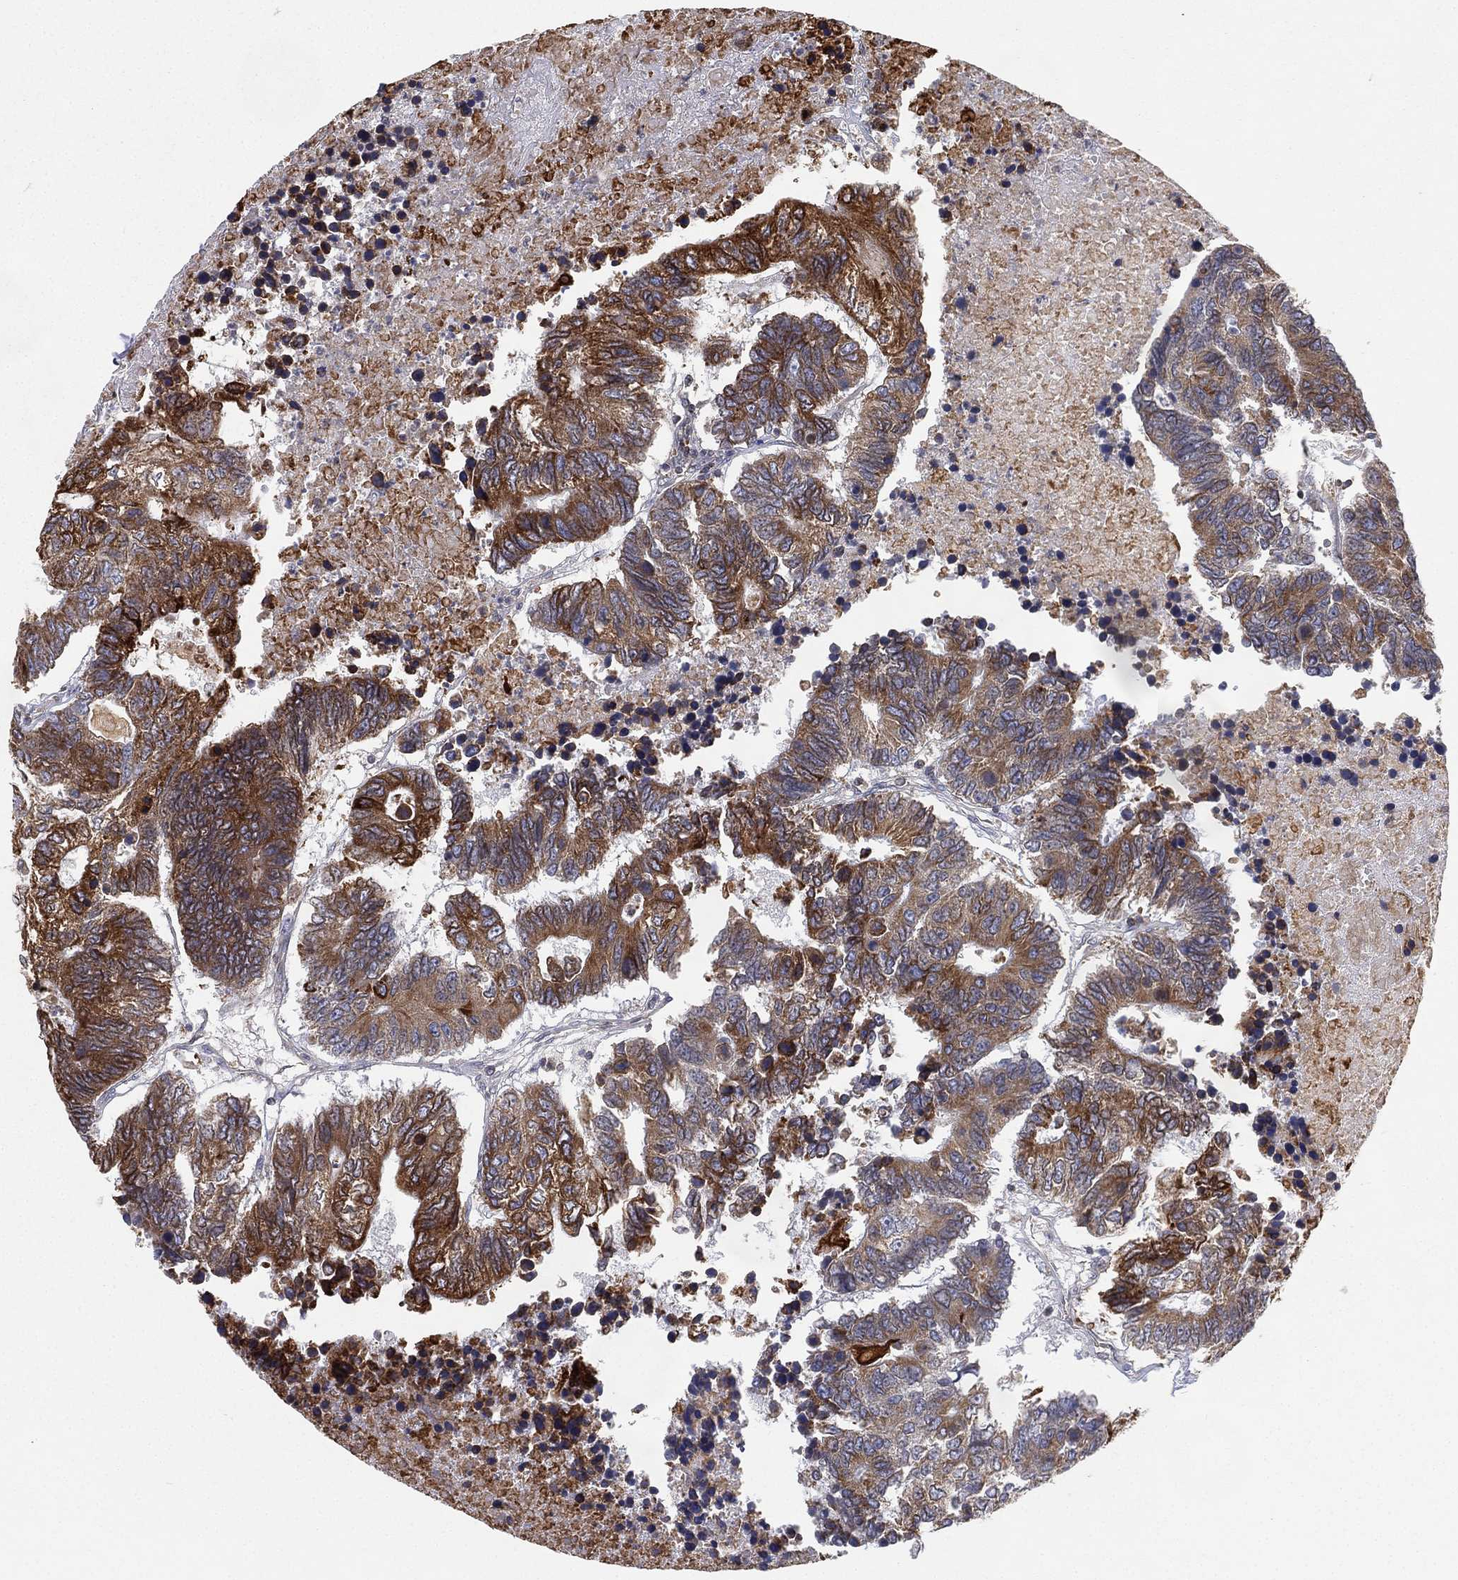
{"staining": {"intensity": "strong", "quantity": "25%-75%", "location": "cytoplasmic/membranous"}, "tissue": "colorectal cancer", "cell_type": "Tumor cells", "image_type": "cancer", "snomed": [{"axis": "morphology", "description": "Adenocarcinoma, NOS"}, {"axis": "topography", "description": "Colon"}], "caption": "Immunohistochemical staining of colorectal cancer (adenocarcinoma) exhibits high levels of strong cytoplasmic/membranous staining in approximately 25%-75% of tumor cells. (DAB IHC with brightfield microscopy, high magnification).", "gene": "CYB5B", "patient": {"sex": "female", "age": 48}}